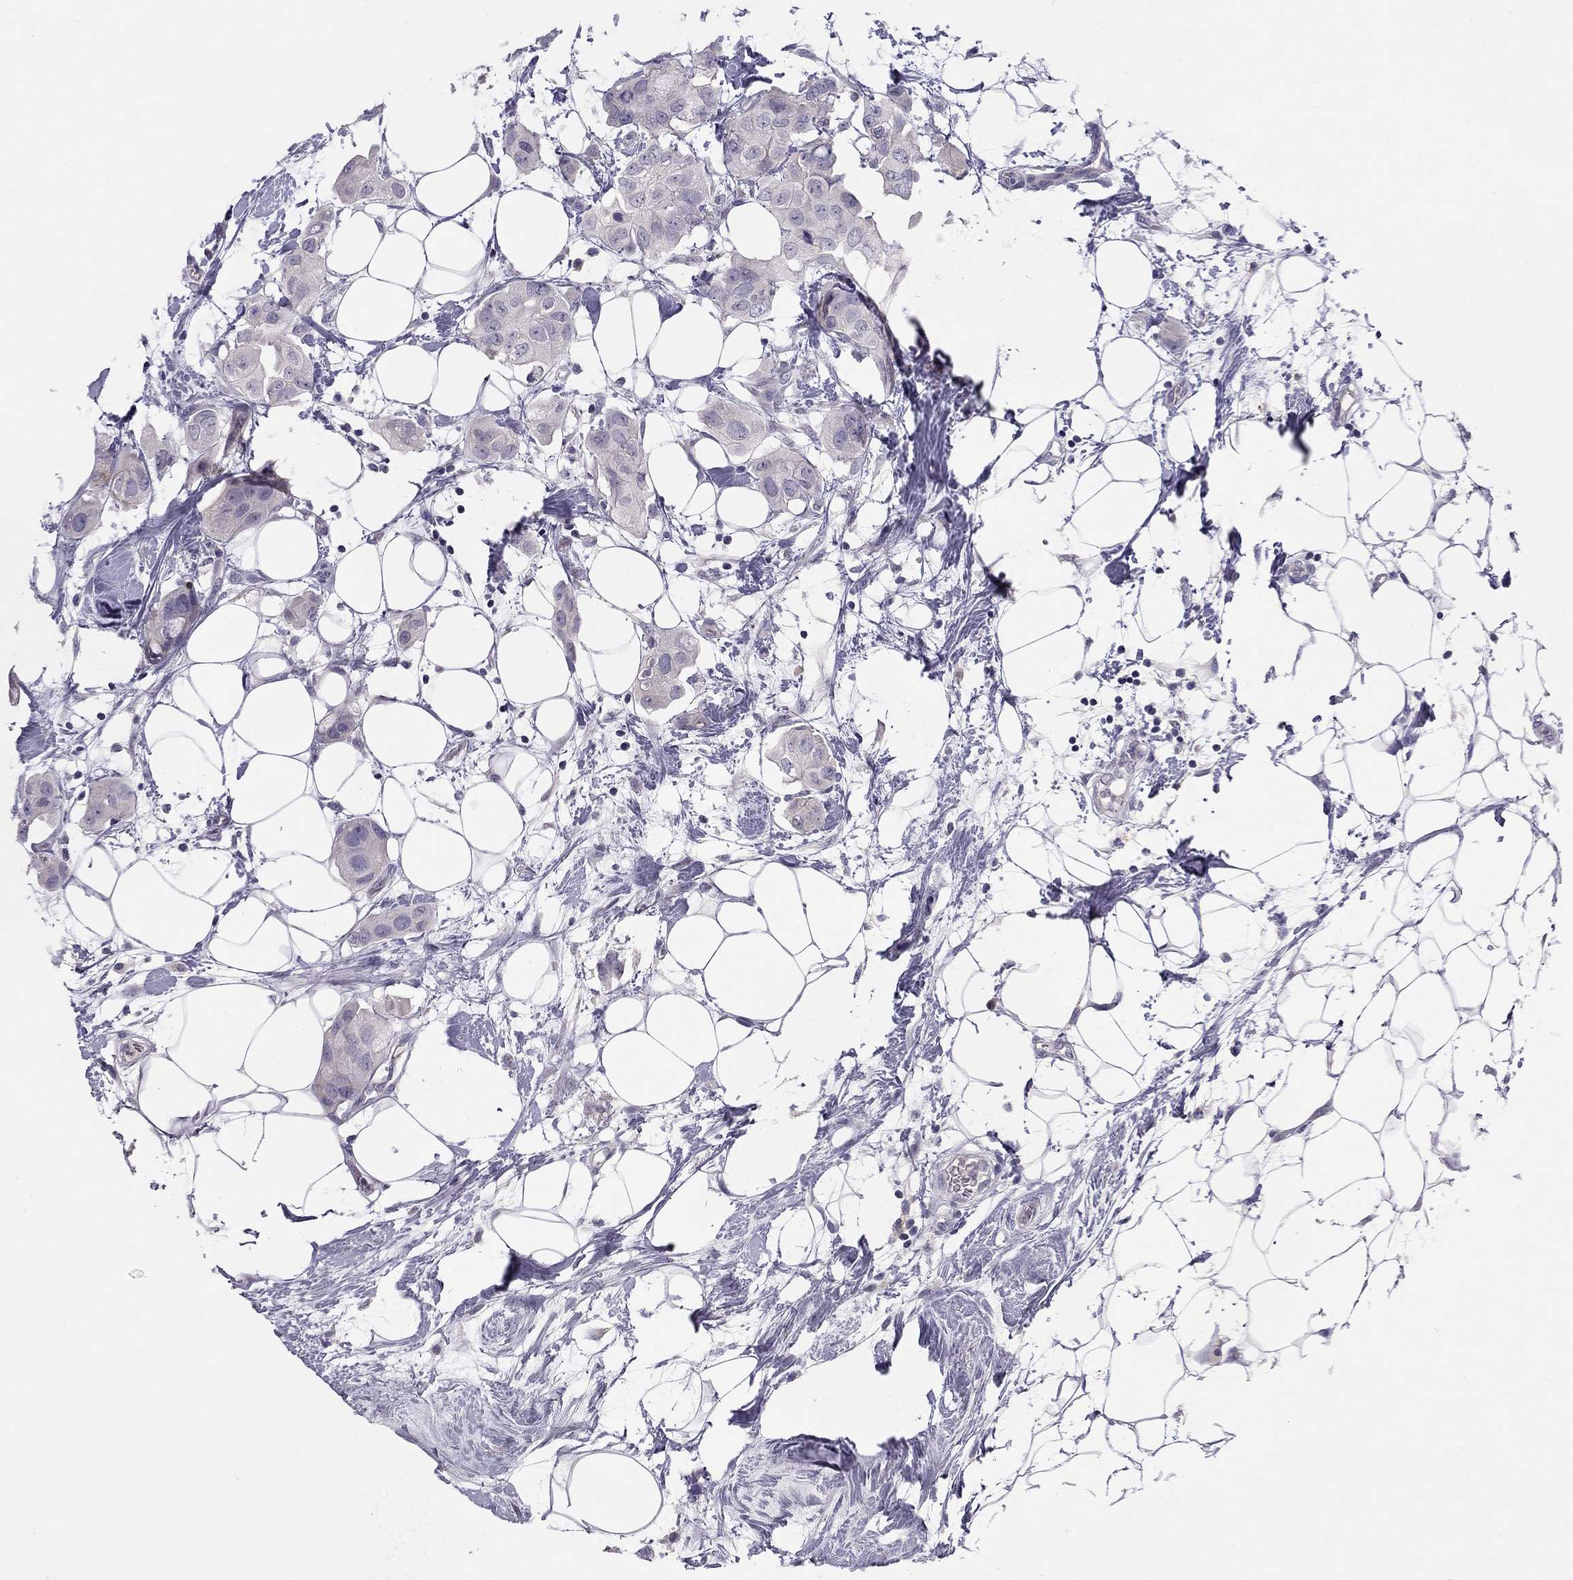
{"staining": {"intensity": "negative", "quantity": "none", "location": "none"}, "tissue": "breast cancer", "cell_type": "Tumor cells", "image_type": "cancer", "snomed": [{"axis": "morphology", "description": "Normal tissue, NOS"}, {"axis": "morphology", "description": "Duct carcinoma"}, {"axis": "topography", "description": "Breast"}], "caption": "A micrograph of invasive ductal carcinoma (breast) stained for a protein exhibits no brown staining in tumor cells.", "gene": "ADORA2A", "patient": {"sex": "female", "age": 40}}